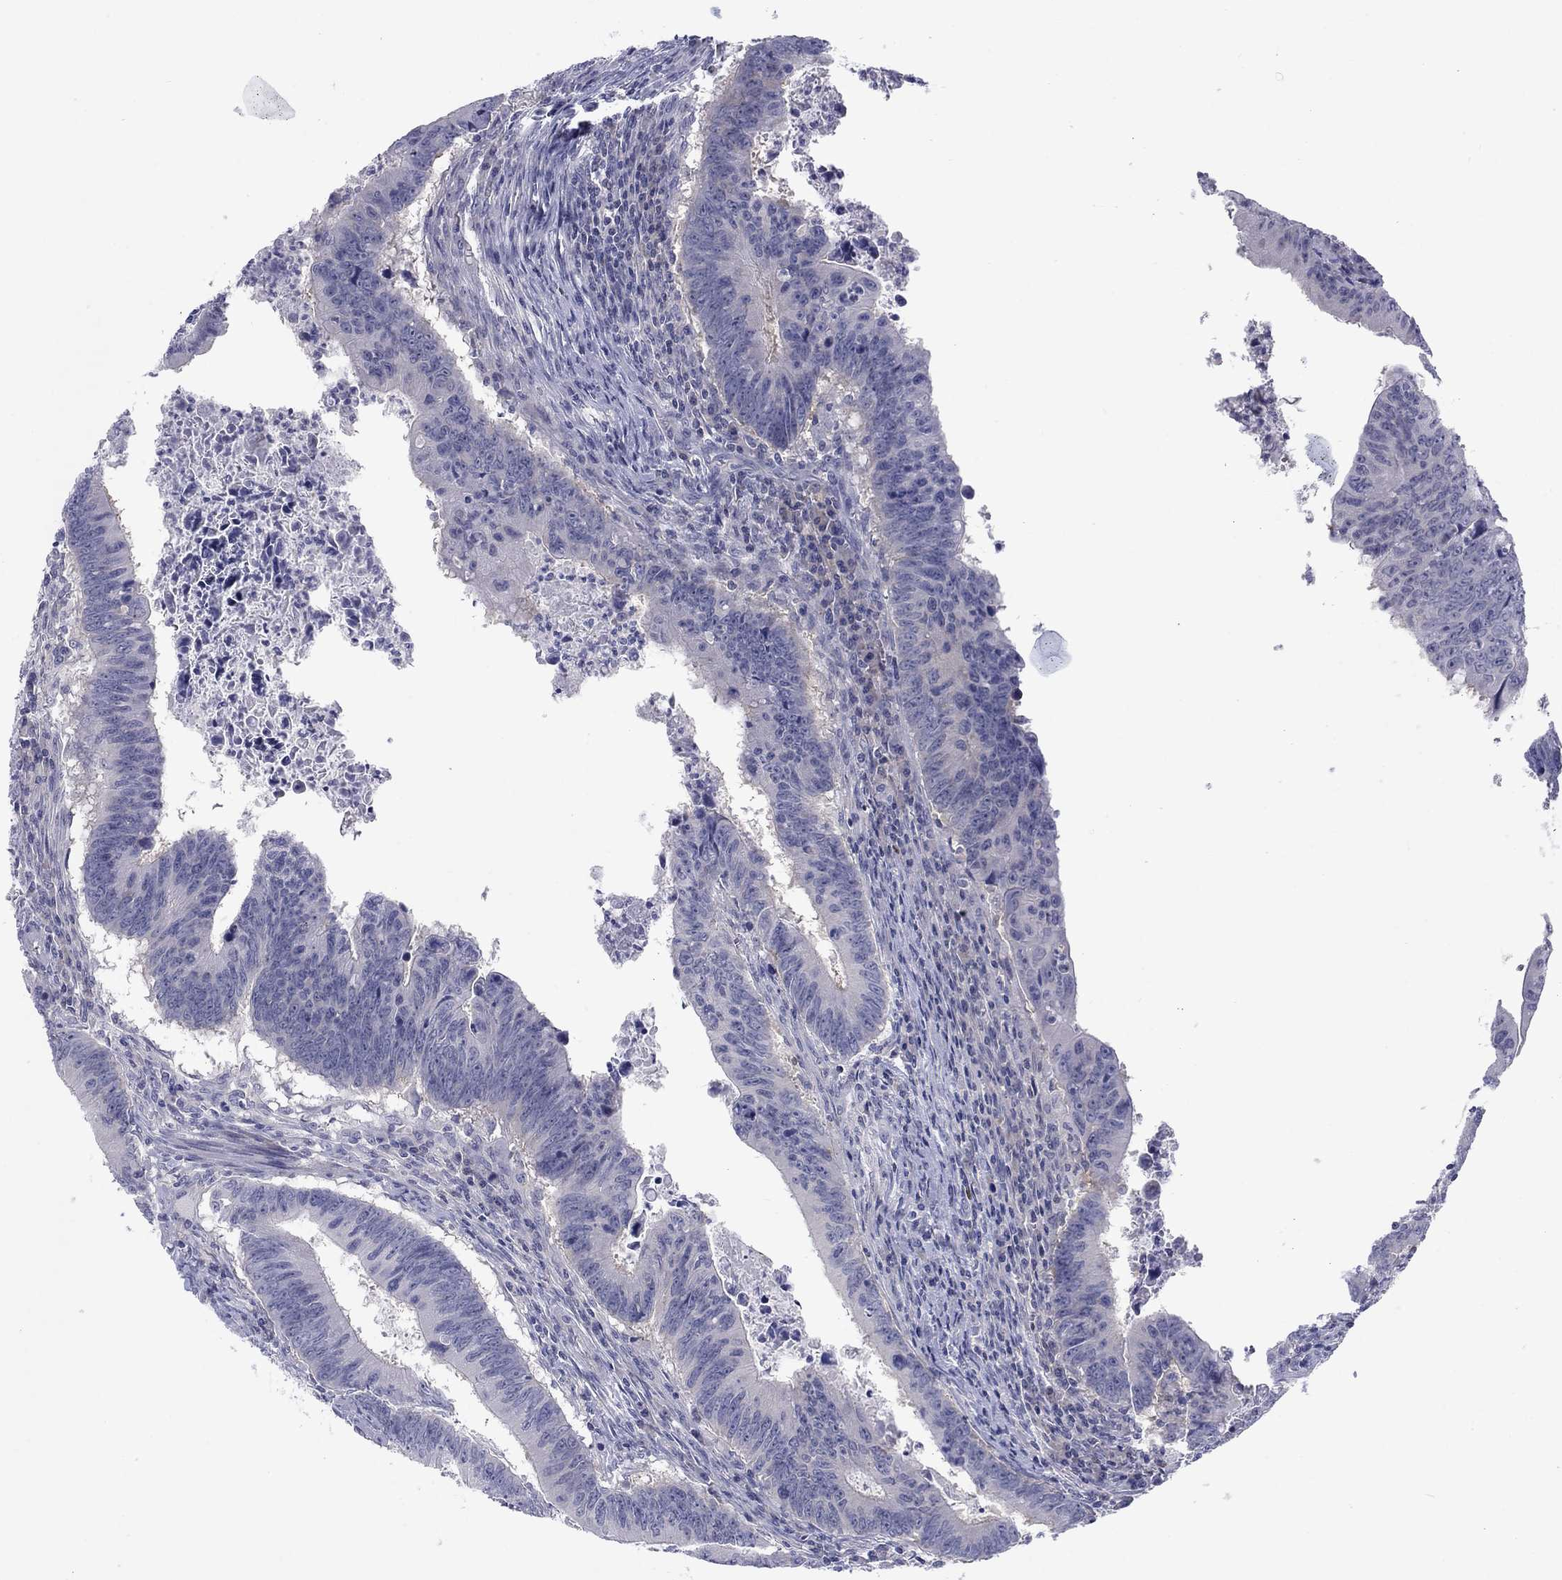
{"staining": {"intensity": "negative", "quantity": "none", "location": "none"}, "tissue": "colorectal cancer", "cell_type": "Tumor cells", "image_type": "cancer", "snomed": [{"axis": "morphology", "description": "Adenocarcinoma, NOS"}, {"axis": "topography", "description": "Colon"}], "caption": "A photomicrograph of colorectal cancer stained for a protein displays no brown staining in tumor cells.", "gene": "CACNA1A", "patient": {"sex": "female", "age": 87}}